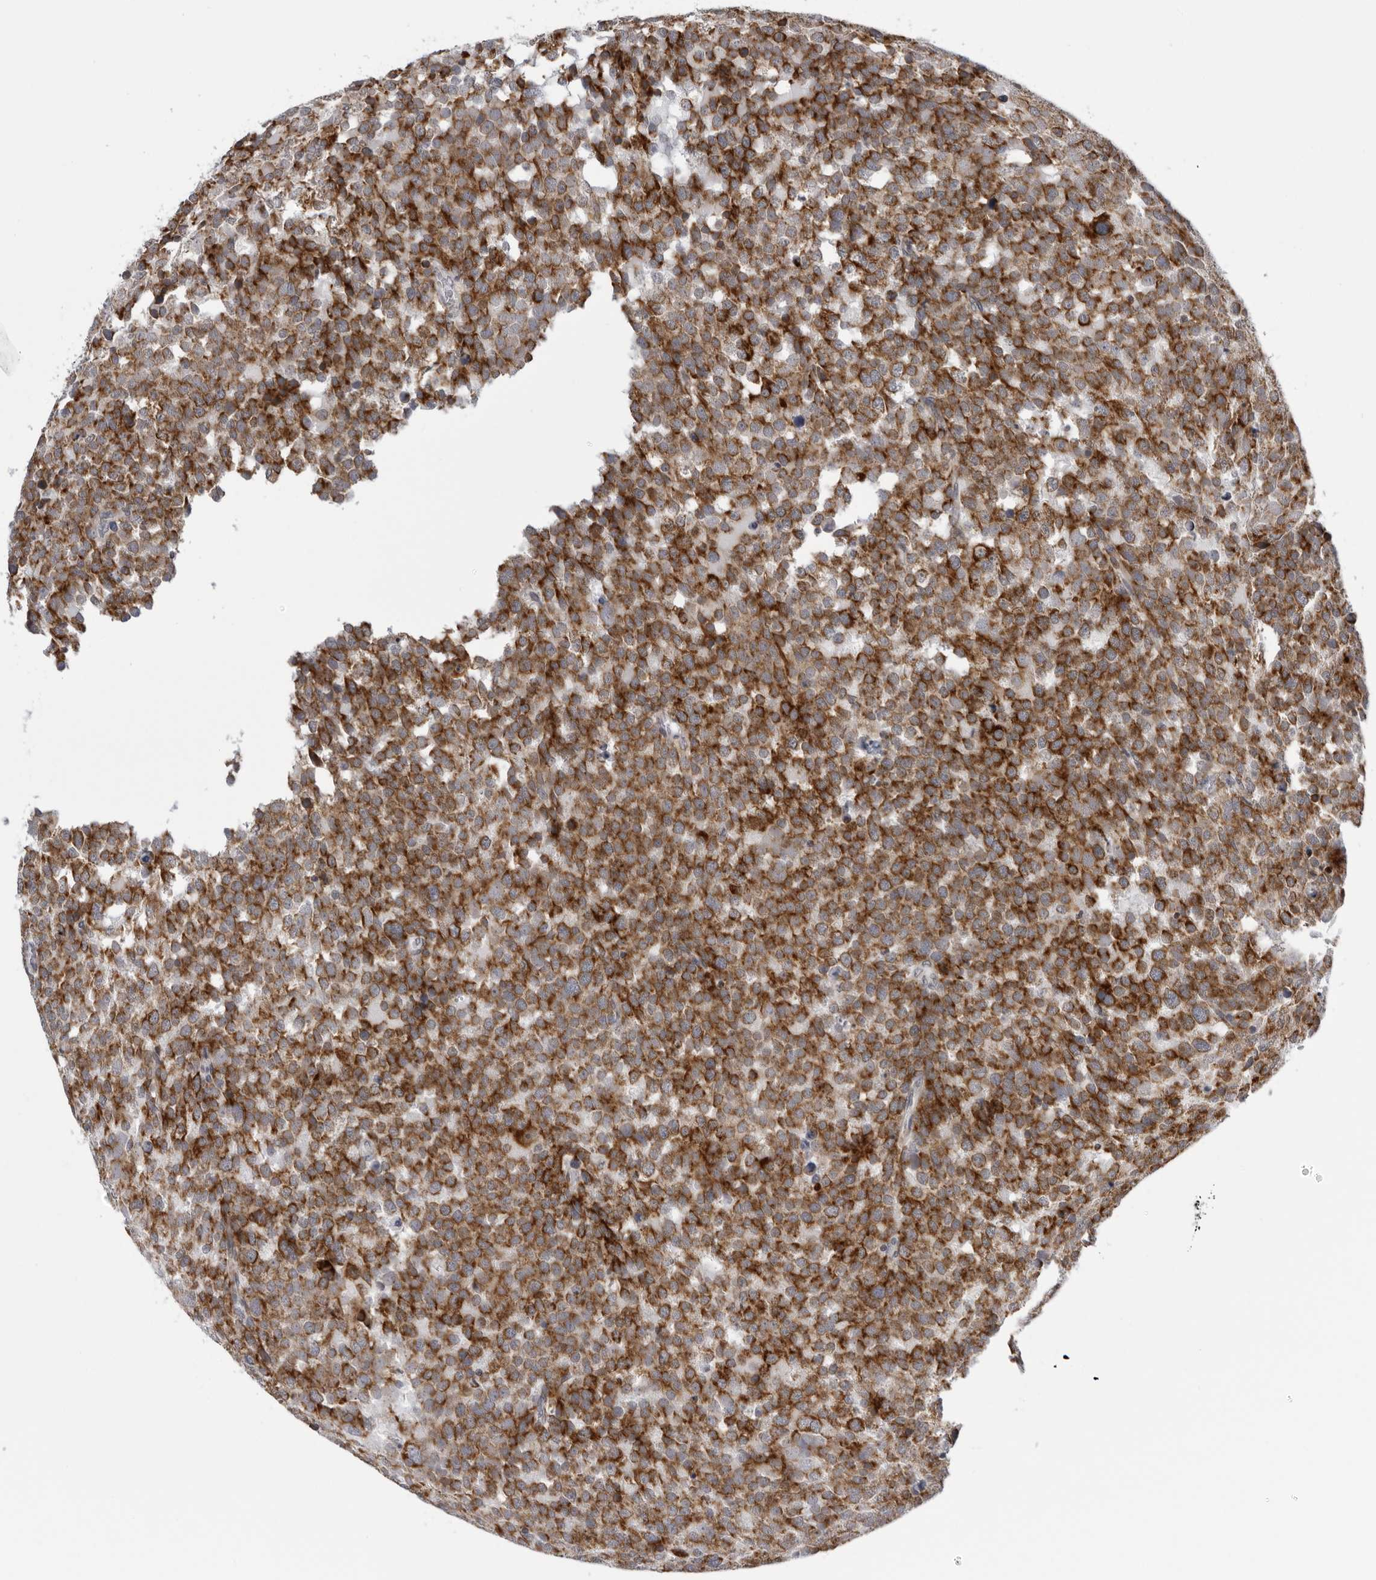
{"staining": {"intensity": "strong", "quantity": ">75%", "location": "cytoplasmic/membranous"}, "tissue": "testis cancer", "cell_type": "Tumor cells", "image_type": "cancer", "snomed": [{"axis": "morphology", "description": "Seminoma, NOS"}, {"axis": "topography", "description": "Testis"}], "caption": "DAB (3,3'-diaminobenzidine) immunohistochemical staining of human testis seminoma shows strong cytoplasmic/membranous protein staining in about >75% of tumor cells. (DAB (3,3'-diaminobenzidine) IHC with brightfield microscopy, high magnification).", "gene": "CPT2", "patient": {"sex": "male", "age": 71}}